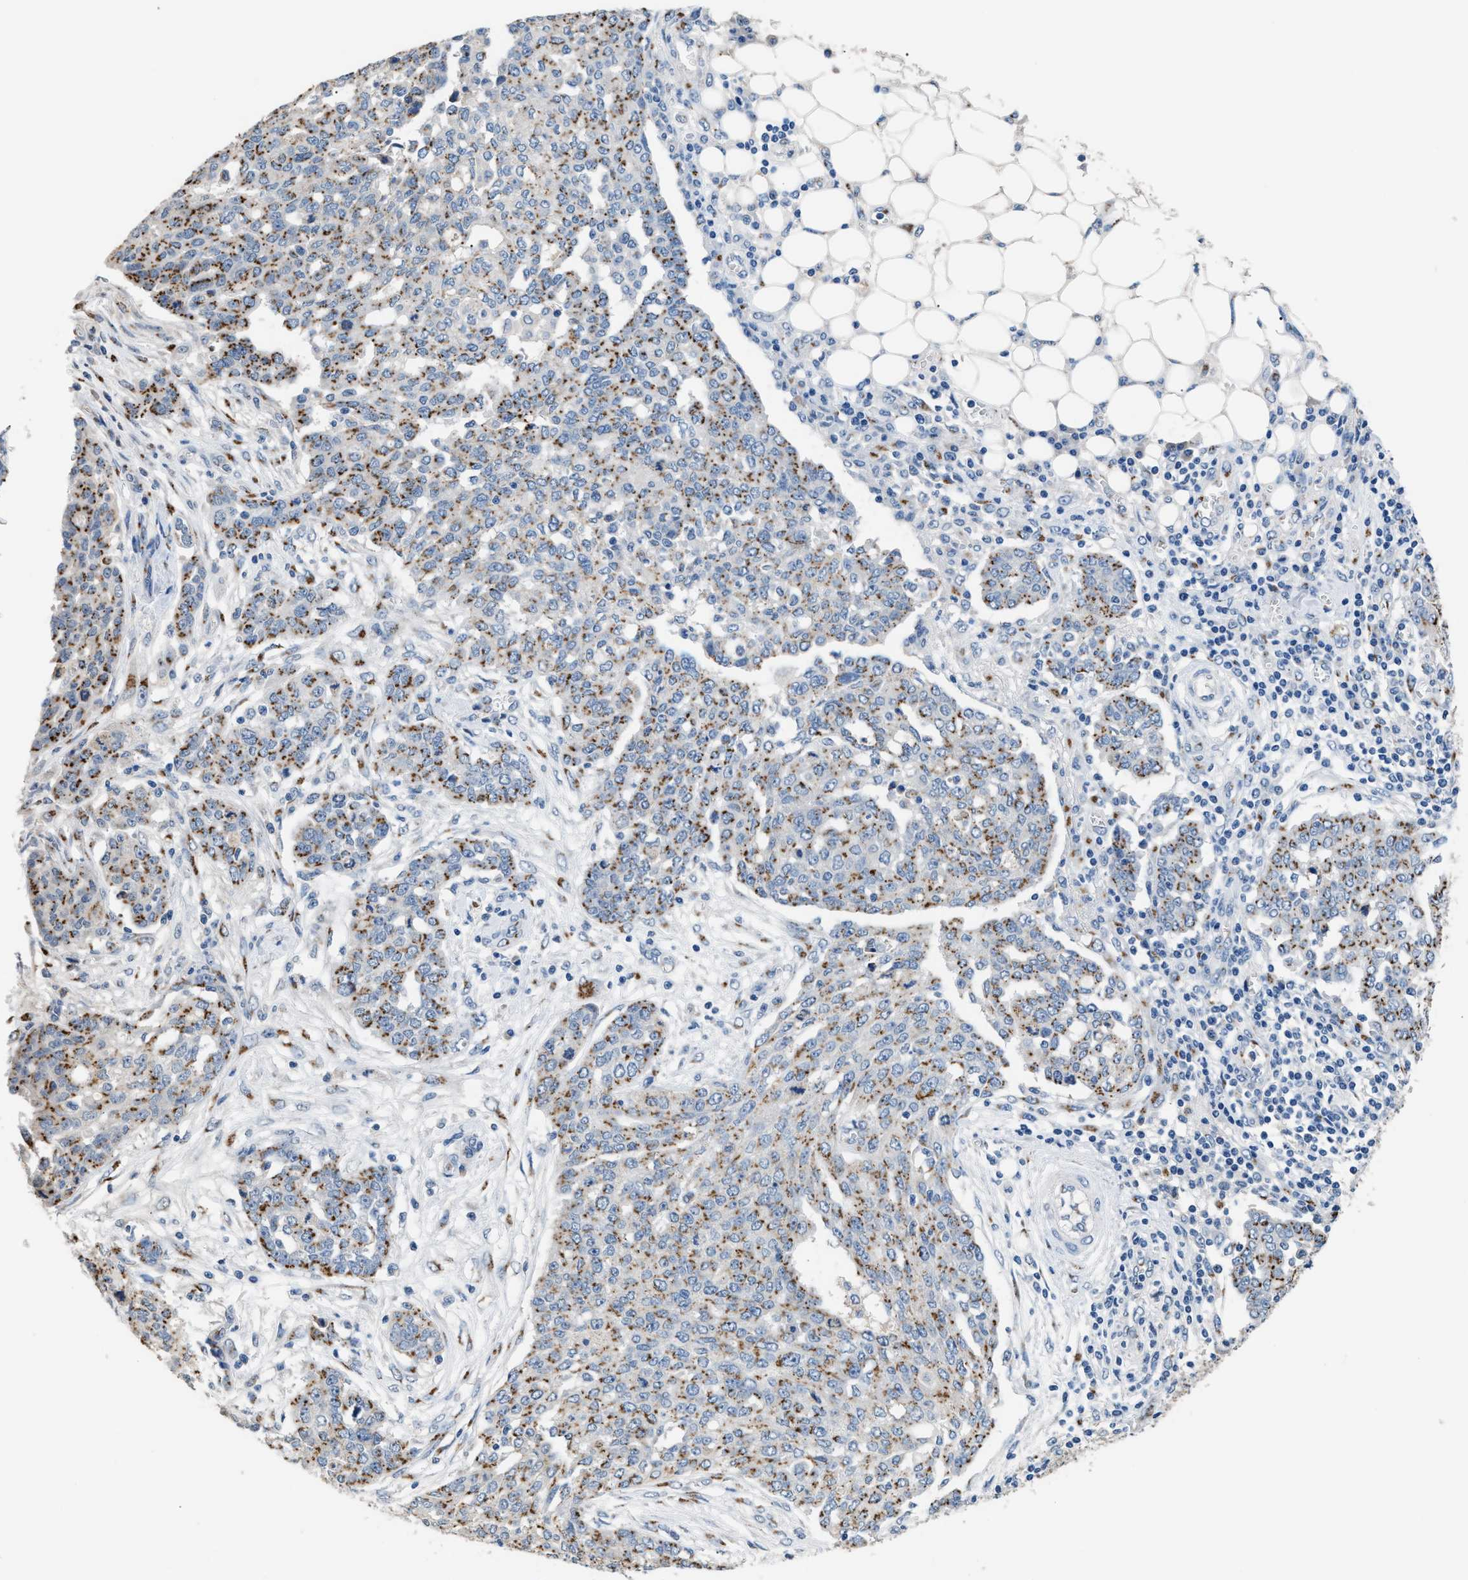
{"staining": {"intensity": "strong", "quantity": ">75%", "location": "cytoplasmic/membranous"}, "tissue": "ovarian cancer", "cell_type": "Tumor cells", "image_type": "cancer", "snomed": [{"axis": "morphology", "description": "Cystadenocarcinoma, serous, NOS"}, {"axis": "topography", "description": "Soft tissue"}, {"axis": "topography", "description": "Ovary"}], "caption": "Brown immunohistochemical staining in serous cystadenocarcinoma (ovarian) reveals strong cytoplasmic/membranous positivity in about >75% of tumor cells. Using DAB (brown) and hematoxylin (blue) stains, captured at high magnification using brightfield microscopy.", "gene": "GOLM1", "patient": {"sex": "female", "age": 57}}